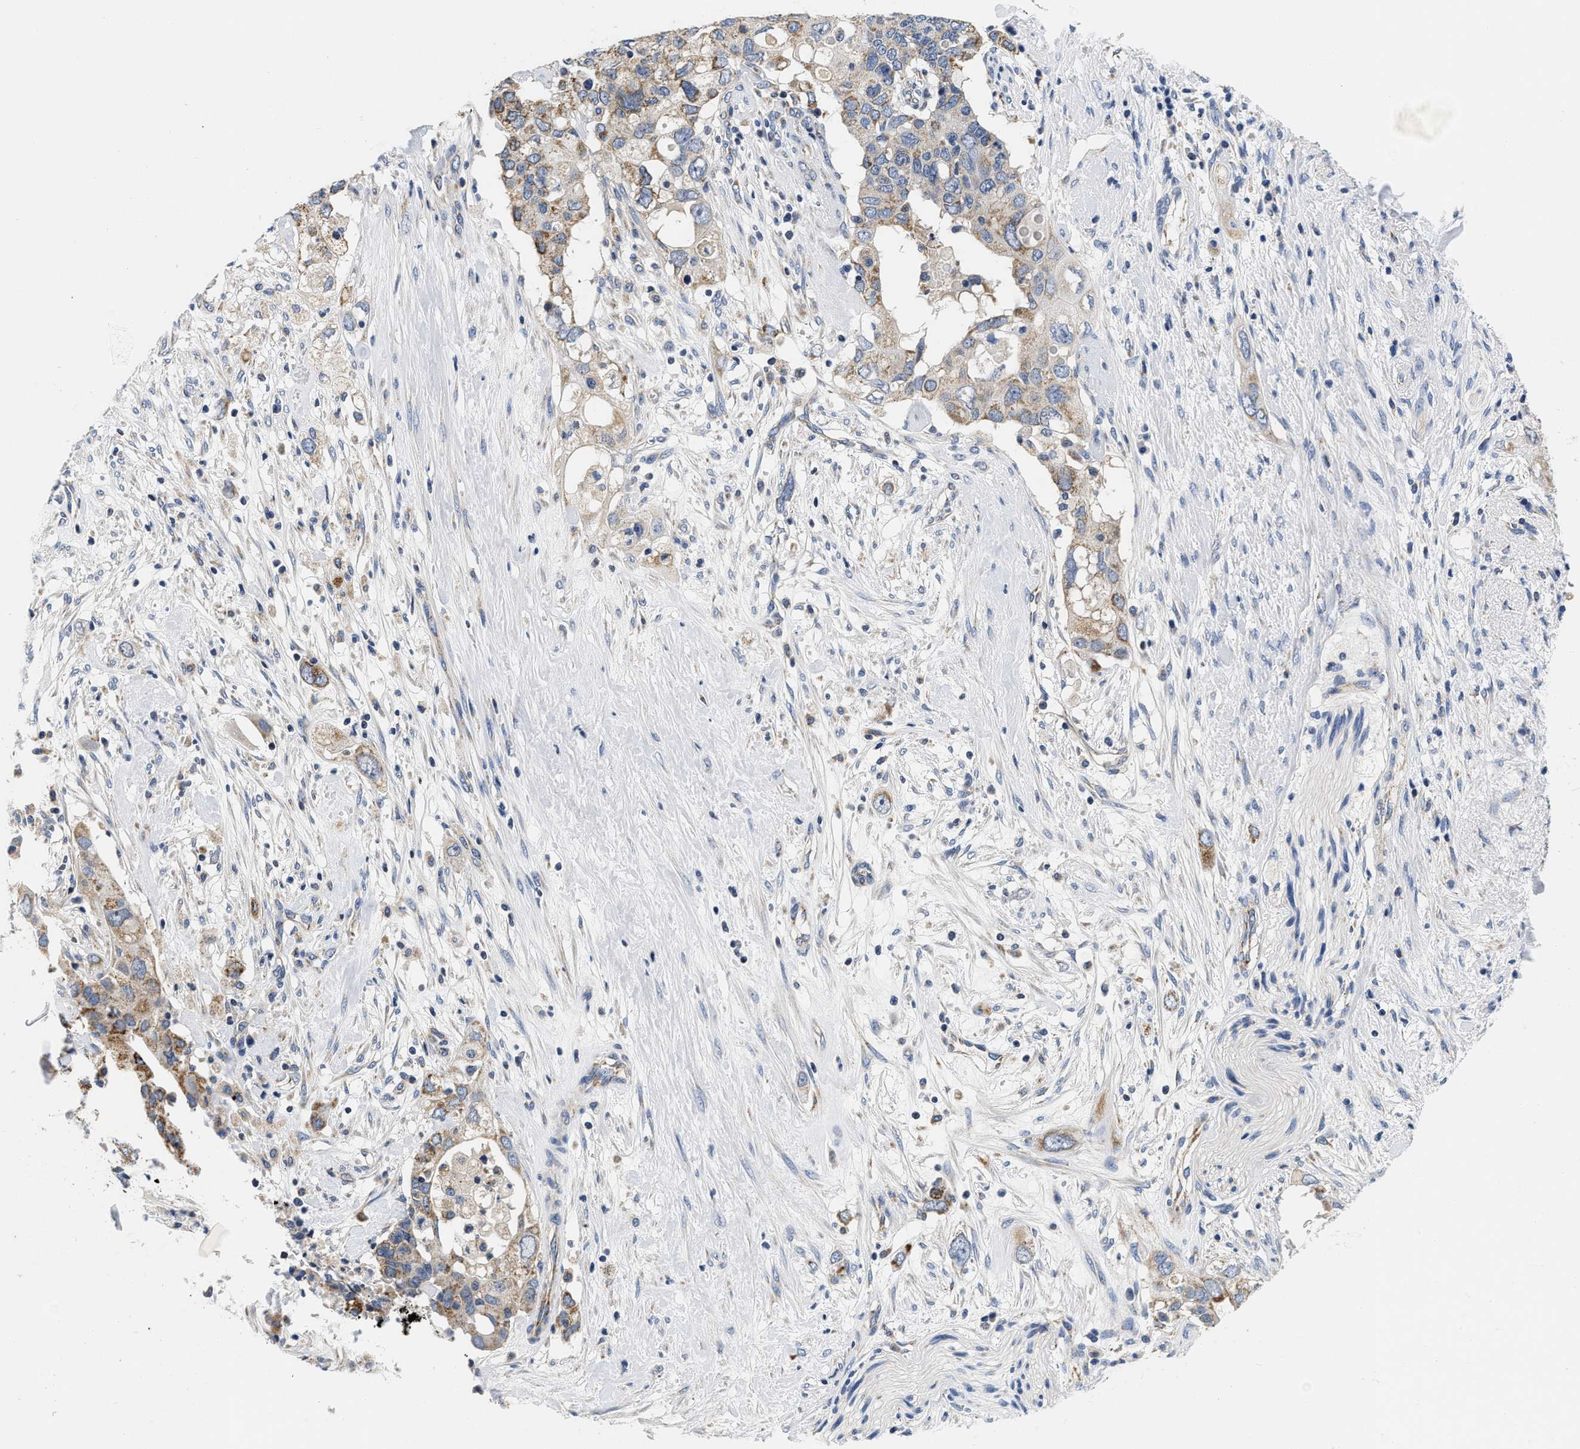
{"staining": {"intensity": "moderate", "quantity": ">75%", "location": "cytoplasmic/membranous"}, "tissue": "pancreatic cancer", "cell_type": "Tumor cells", "image_type": "cancer", "snomed": [{"axis": "morphology", "description": "Adenocarcinoma, NOS"}, {"axis": "topography", "description": "Pancreas"}], "caption": "Immunohistochemical staining of adenocarcinoma (pancreatic) shows medium levels of moderate cytoplasmic/membranous protein staining in about >75% of tumor cells. (DAB IHC with brightfield microscopy, high magnification).", "gene": "PDP1", "patient": {"sex": "female", "age": 56}}